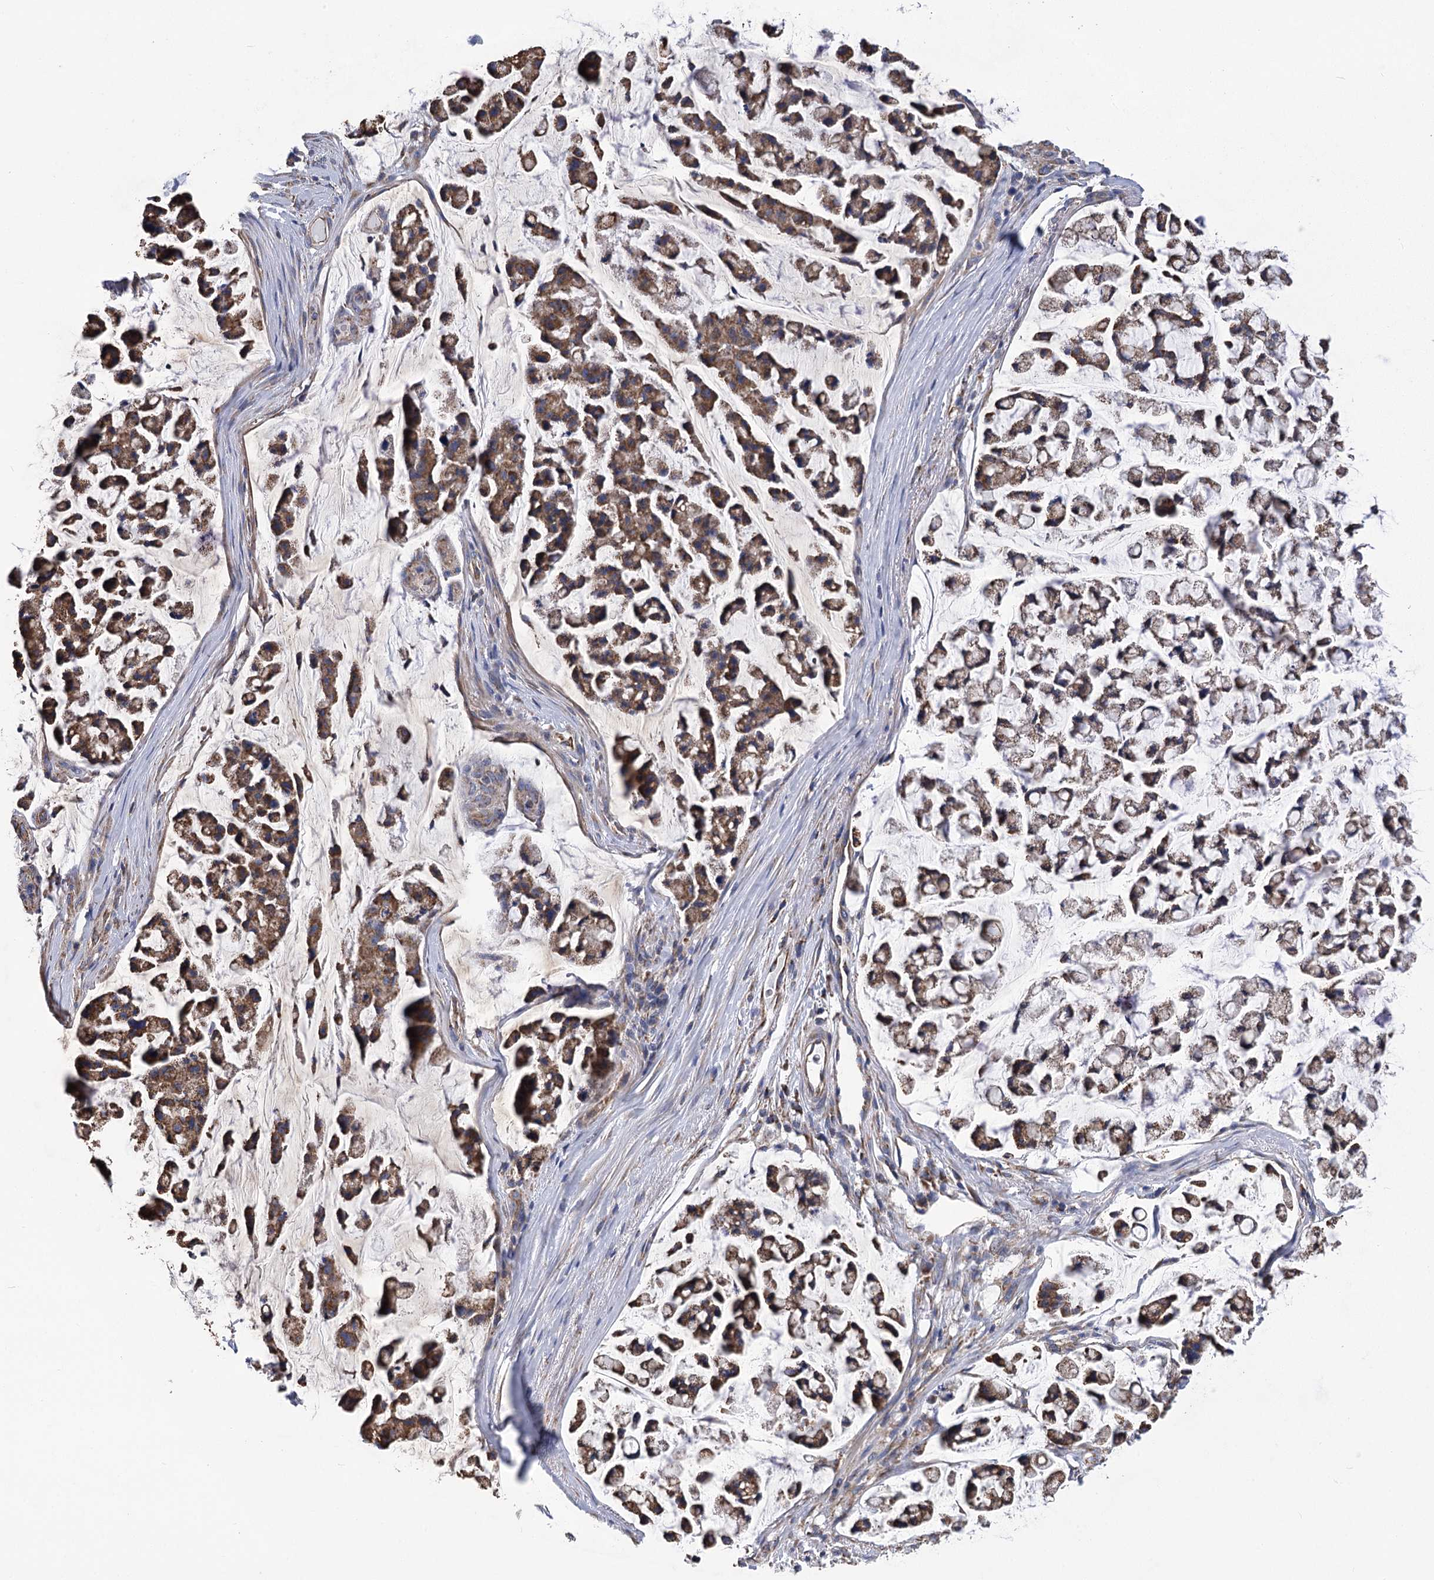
{"staining": {"intensity": "moderate", "quantity": ">75%", "location": "cytoplasmic/membranous"}, "tissue": "stomach cancer", "cell_type": "Tumor cells", "image_type": "cancer", "snomed": [{"axis": "morphology", "description": "Adenocarcinoma, NOS"}, {"axis": "topography", "description": "Stomach, lower"}], "caption": "This histopathology image demonstrates IHC staining of human stomach adenocarcinoma, with medium moderate cytoplasmic/membranous staining in approximately >75% of tumor cells.", "gene": "CCDC73", "patient": {"sex": "male", "age": 67}}